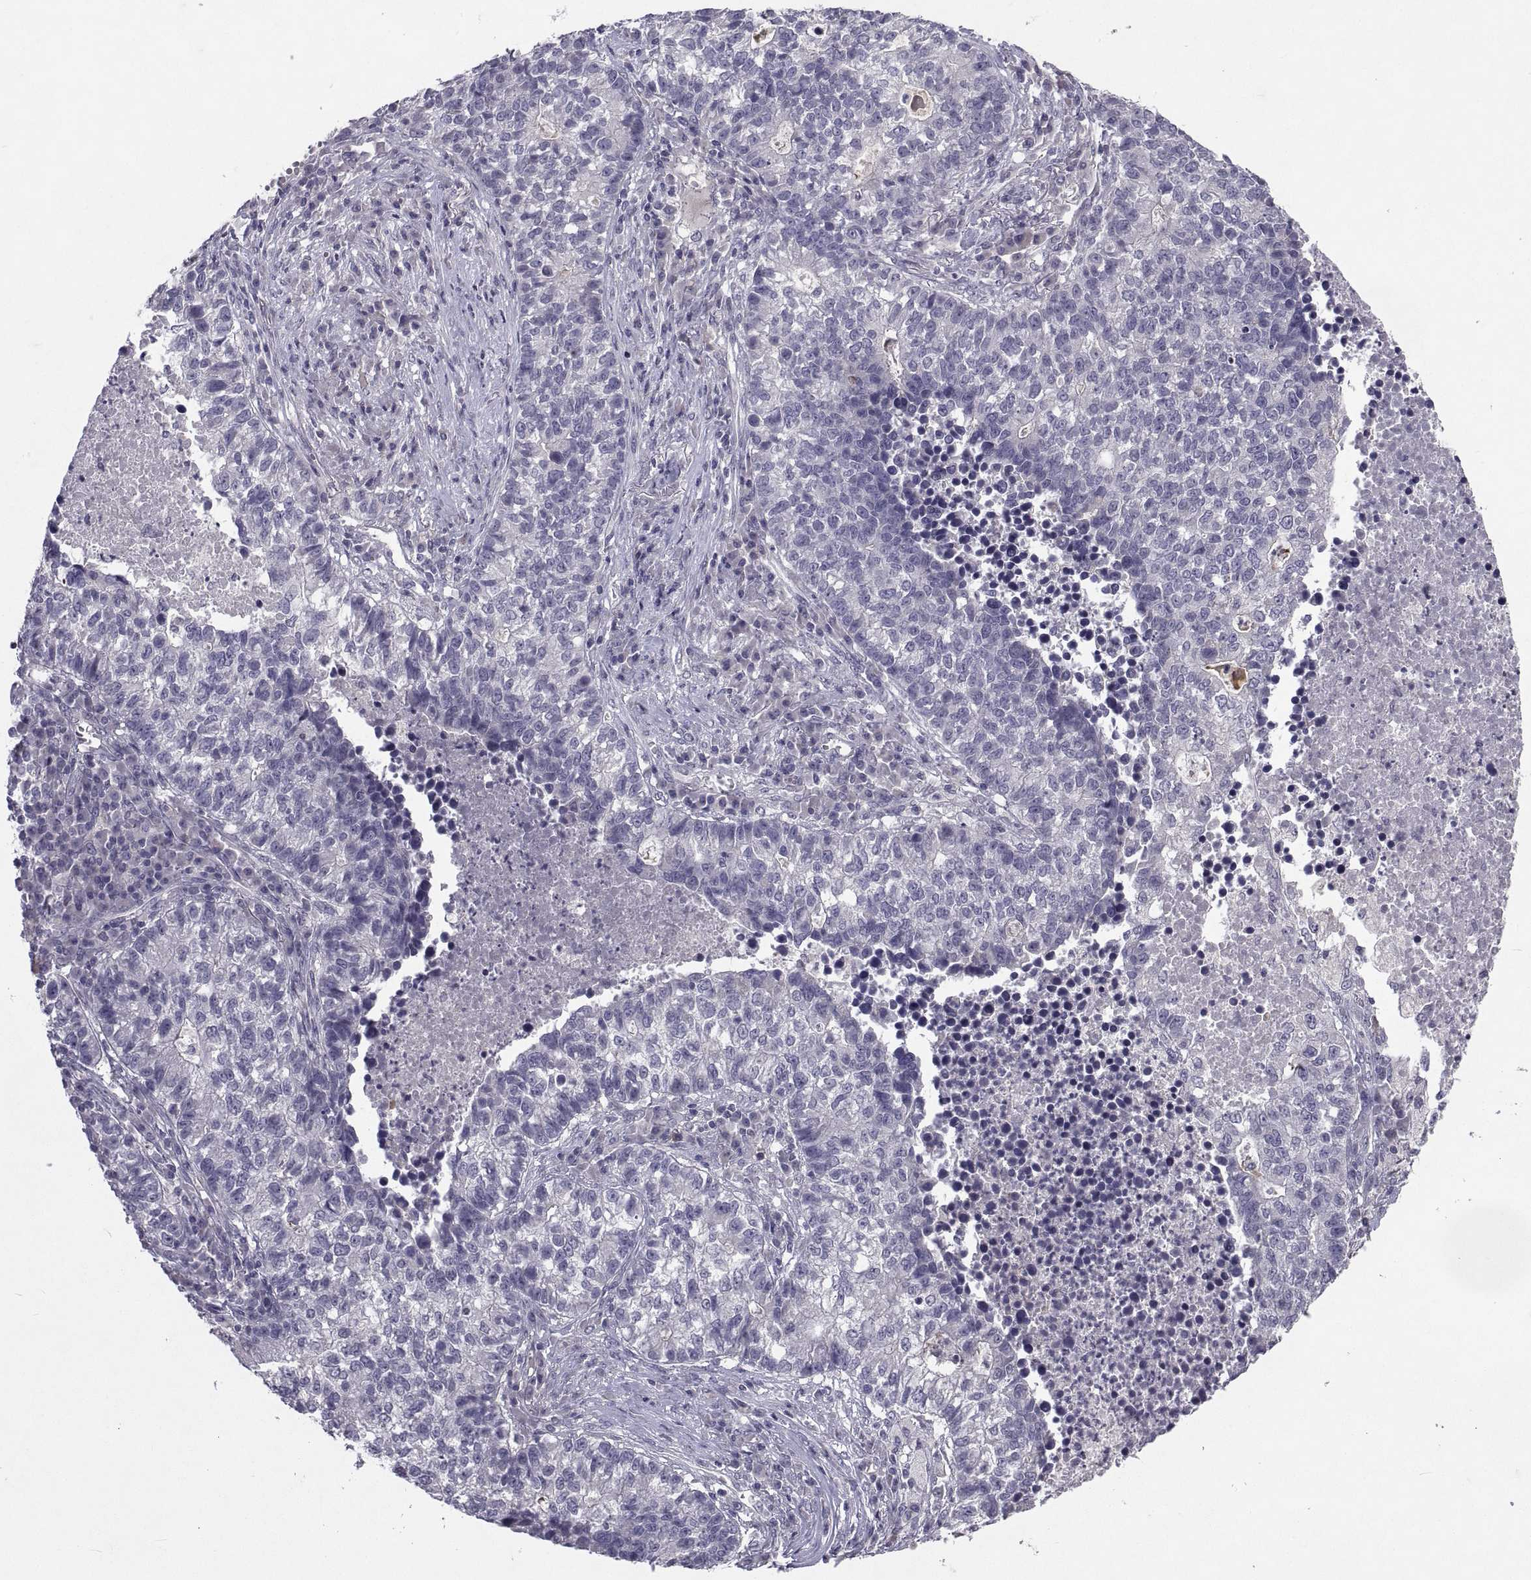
{"staining": {"intensity": "negative", "quantity": "none", "location": "none"}, "tissue": "lung cancer", "cell_type": "Tumor cells", "image_type": "cancer", "snomed": [{"axis": "morphology", "description": "Adenocarcinoma, NOS"}, {"axis": "topography", "description": "Lung"}], "caption": "Tumor cells show no significant staining in lung cancer.", "gene": "NPTX2", "patient": {"sex": "male", "age": 57}}